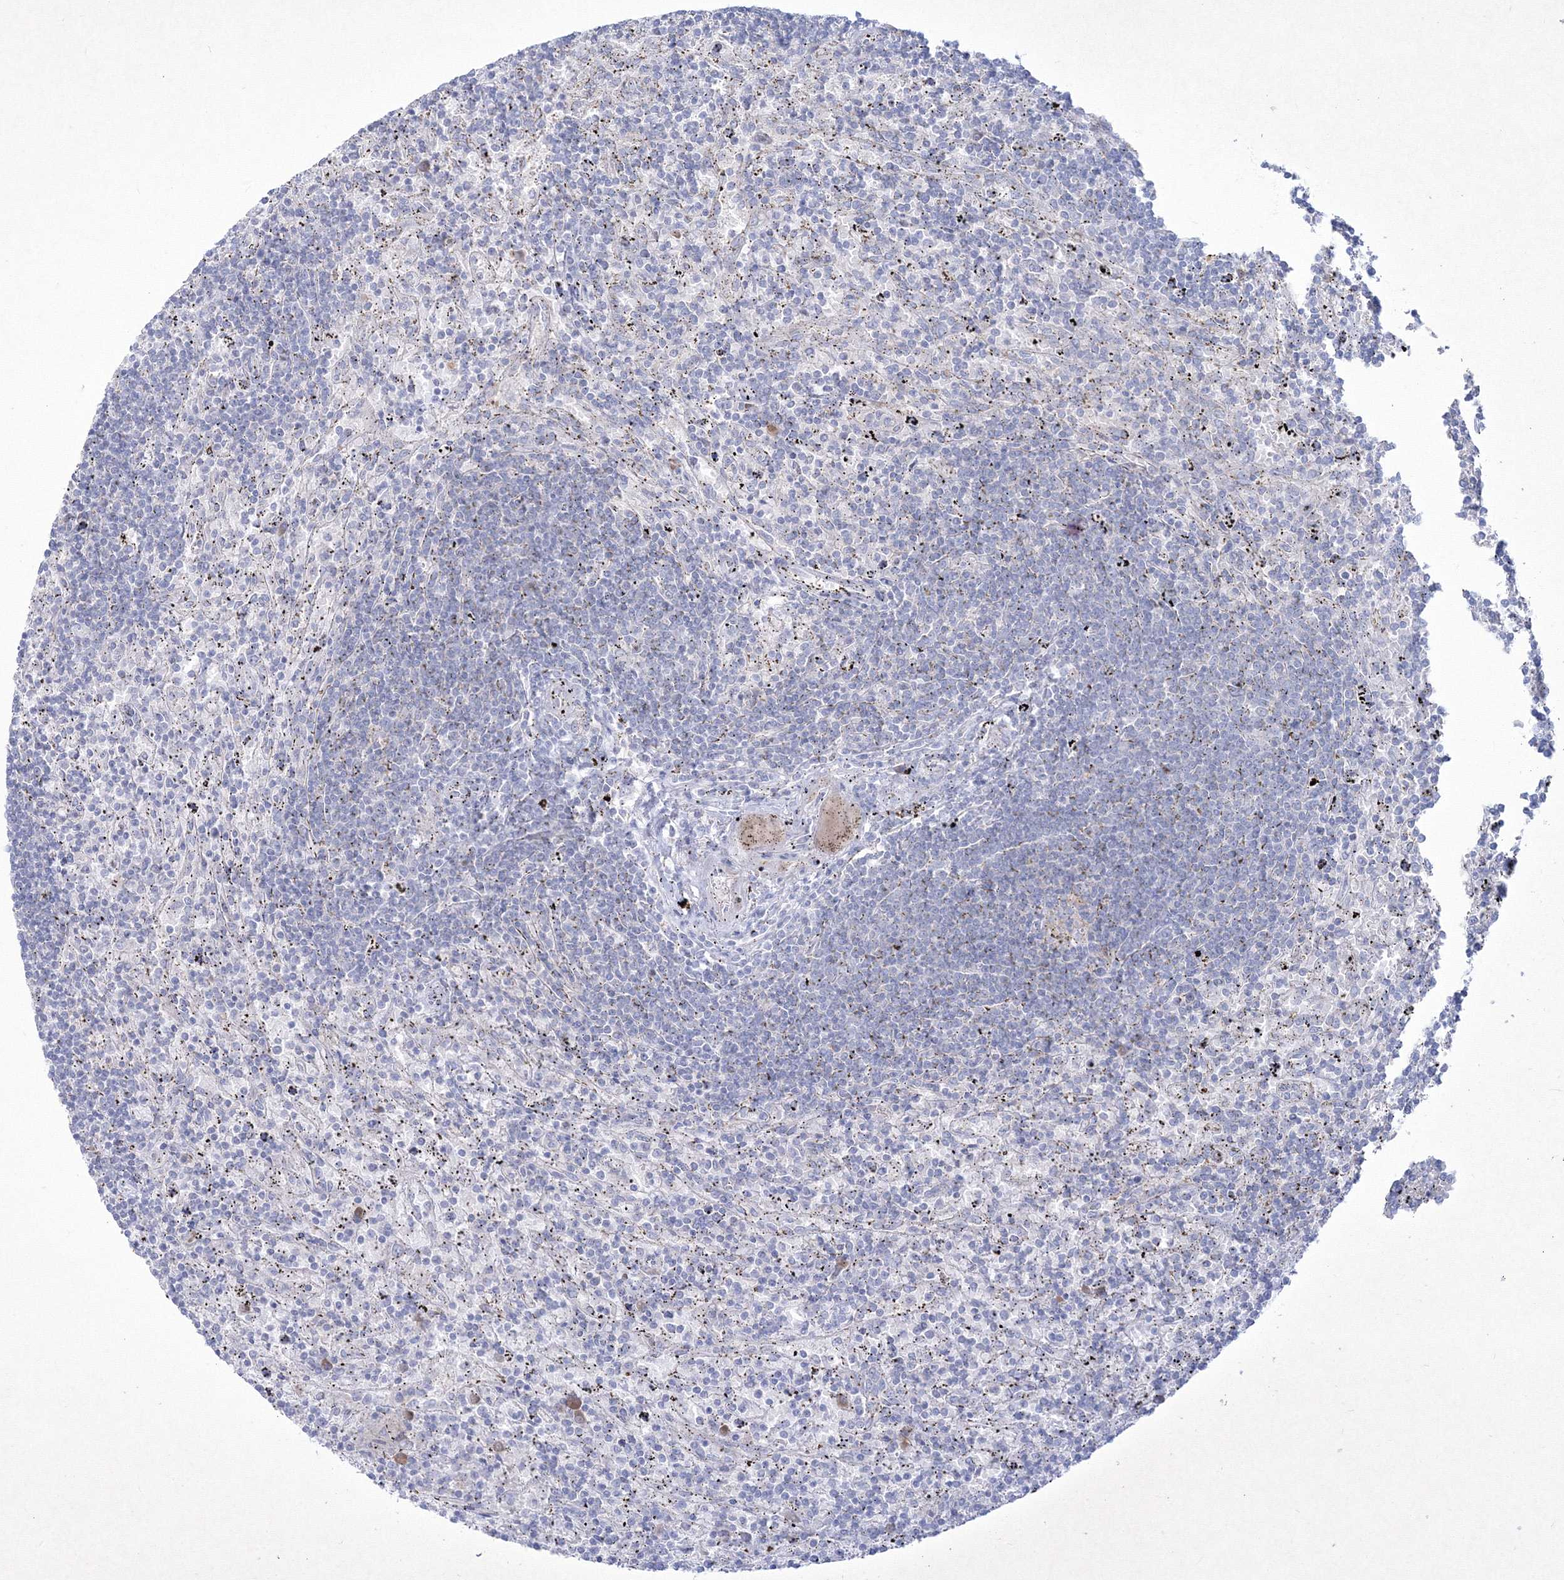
{"staining": {"intensity": "negative", "quantity": "none", "location": "none"}, "tissue": "lymphoma", "cell_type": "Tumor cells", "image_type": "cancer", "snomed": [{"axis": "morphology", "description": "Malignant lymphoma, non-Hodgkin's type, Low grade"}, {"axis": "topography", "description": "Spleen"}], "caption": "Low-grade malignant lymphoma, non-Hodgkin's type stained for a protein using immunohistochemistry (IHC) reveals no positivity tumor cells.", "gene": "TMEM139", "patient": {"sex": "male", "age": 76}}